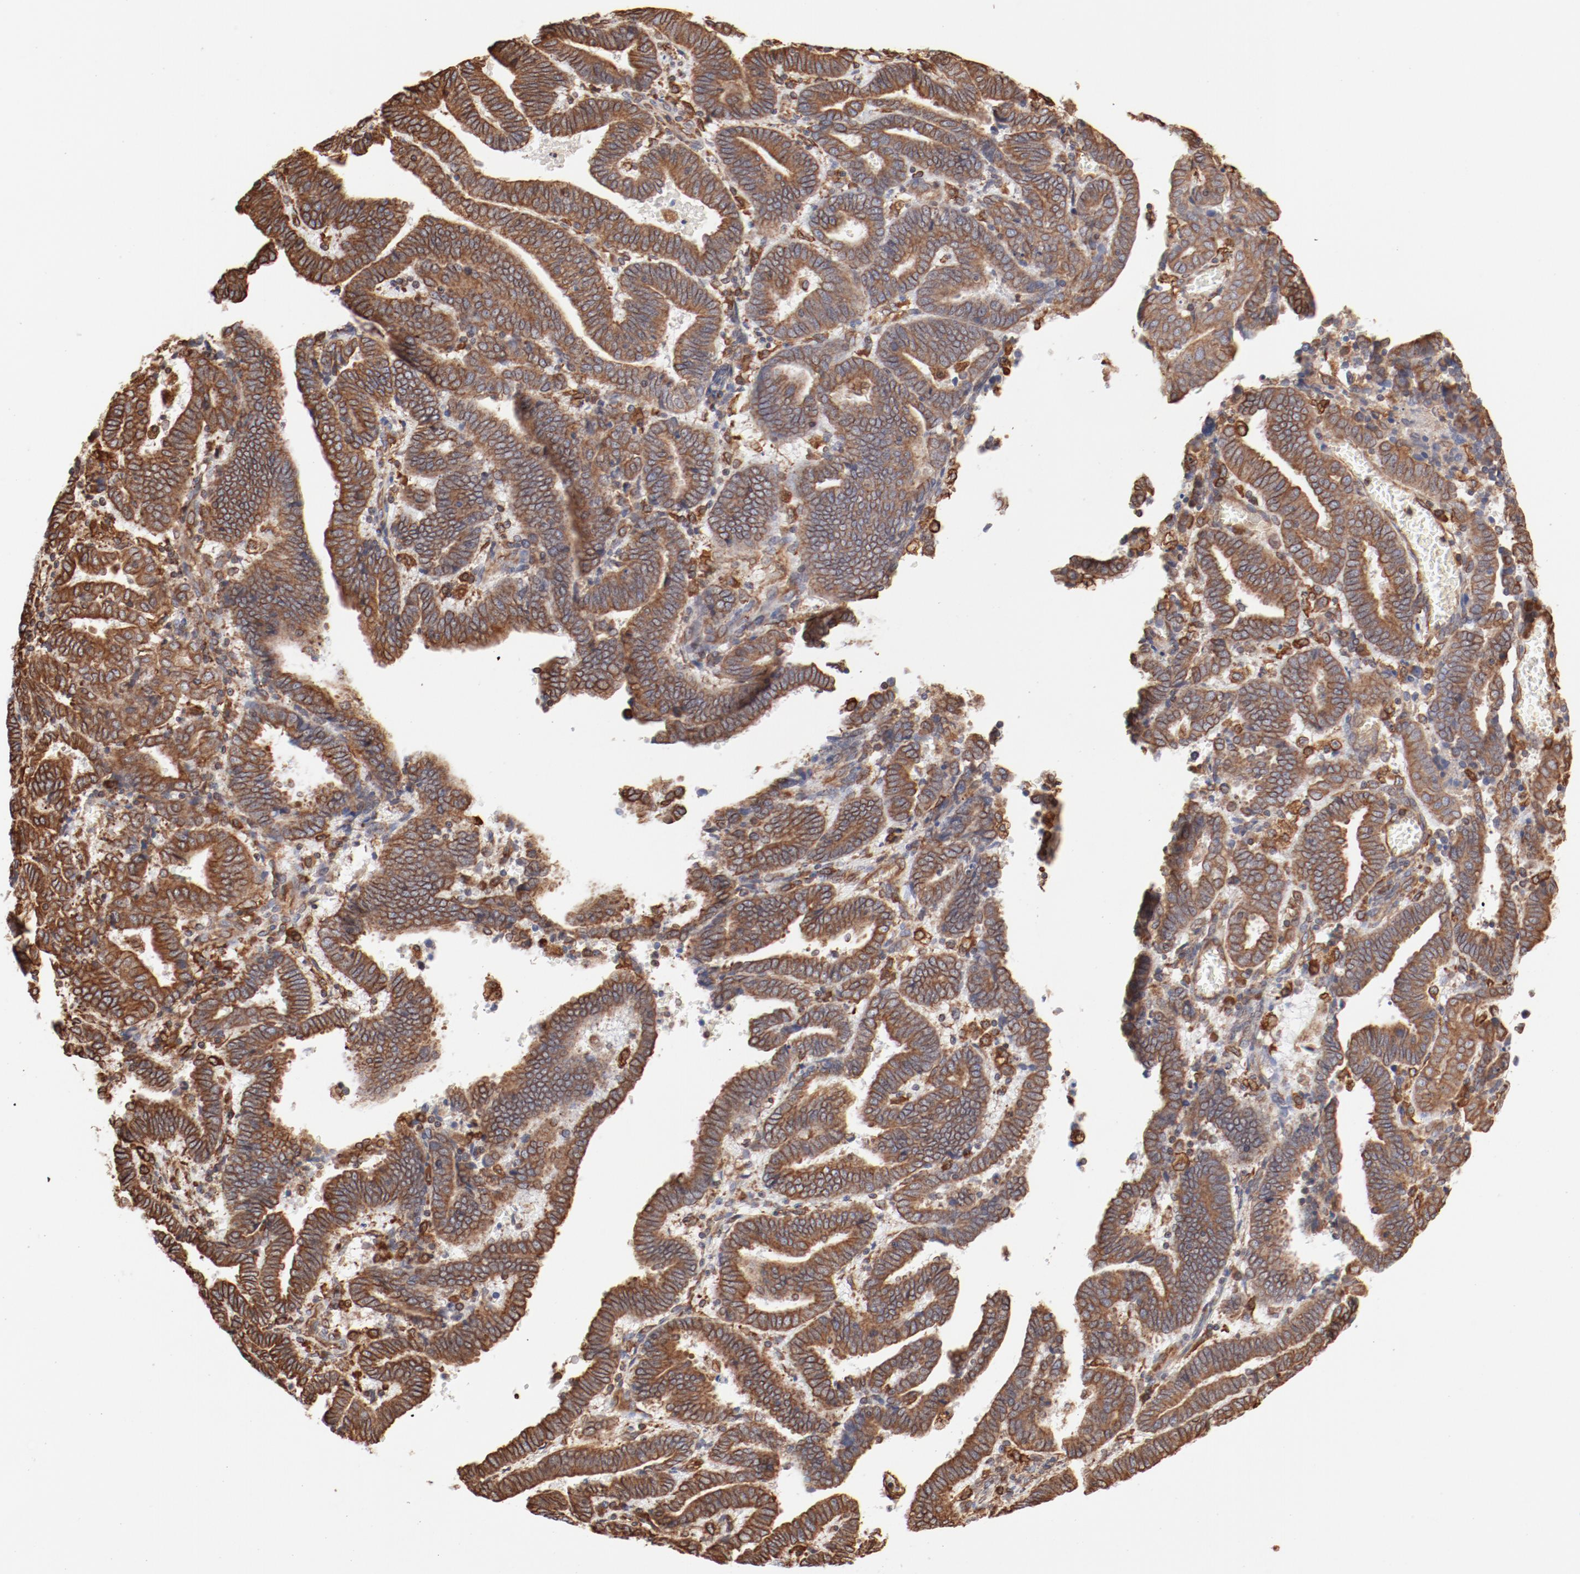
{"staining": {"intensity": "moderate", "quantity": ">75%", "location": "cytoplasmic/membranous"}, "tissue": "endometrial cancer", "cell_type": "Tumor cells", "image_type": "cancer", "snomed": [{"axis": "morphology", "description": "Adenocarcinoma, NOS"}, {"axis": "topography", "description": "Uterus"}], "caption": "This photomicrograph exhibits endometrial adenocarcinoma stained with immunohistochemistry to label a protein in brown. The cytoplasmic/membranous of tumor cells show moderate positivity for the protein. Nuclei are counter-stained blue.", "gene": "BCAP31", "patient": {"sex": "female", "age": 83}}